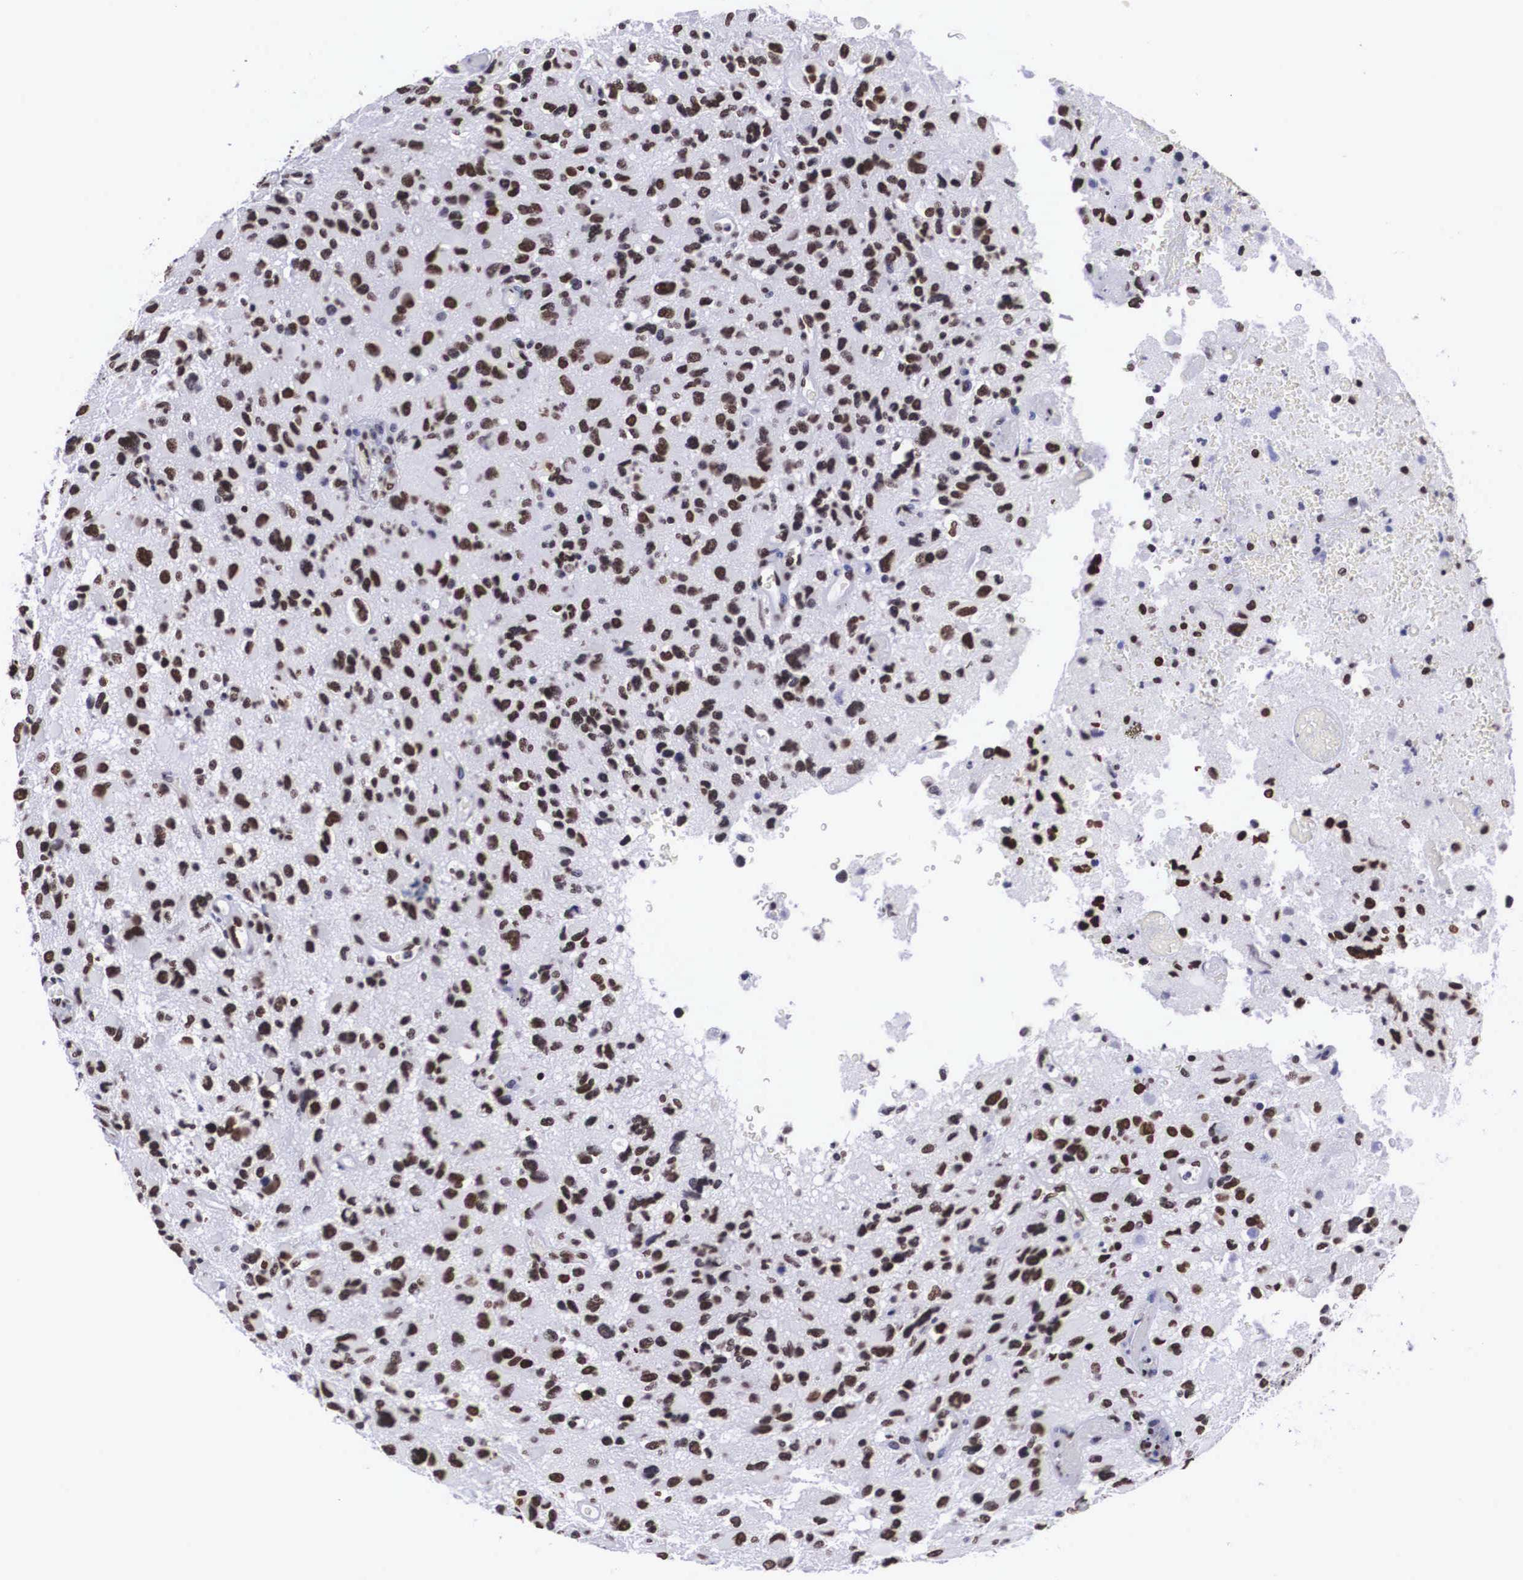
{"staining": {"intensity": "strong", "quantity": ">75%", "location": "nuclear"}, "tissue": "glioma", "cell_type": "Tumor cells", "image_type": "cancer", "snomed": [{"axis": "morphology", "description": "Glioma, malignant, High grade"}, {"axis": "topography", "description": "Brain"}], "caption": "Tumor cells exhibit high levels of strong nuclear positivity in approximately >75% of cells in human glioma. Immunohistochemistry (ihc) stains the protein of interest in brown and the nuclei are stained blue.", "gene": "MECP2", "patient": {"sex": "male", "age": 69}}